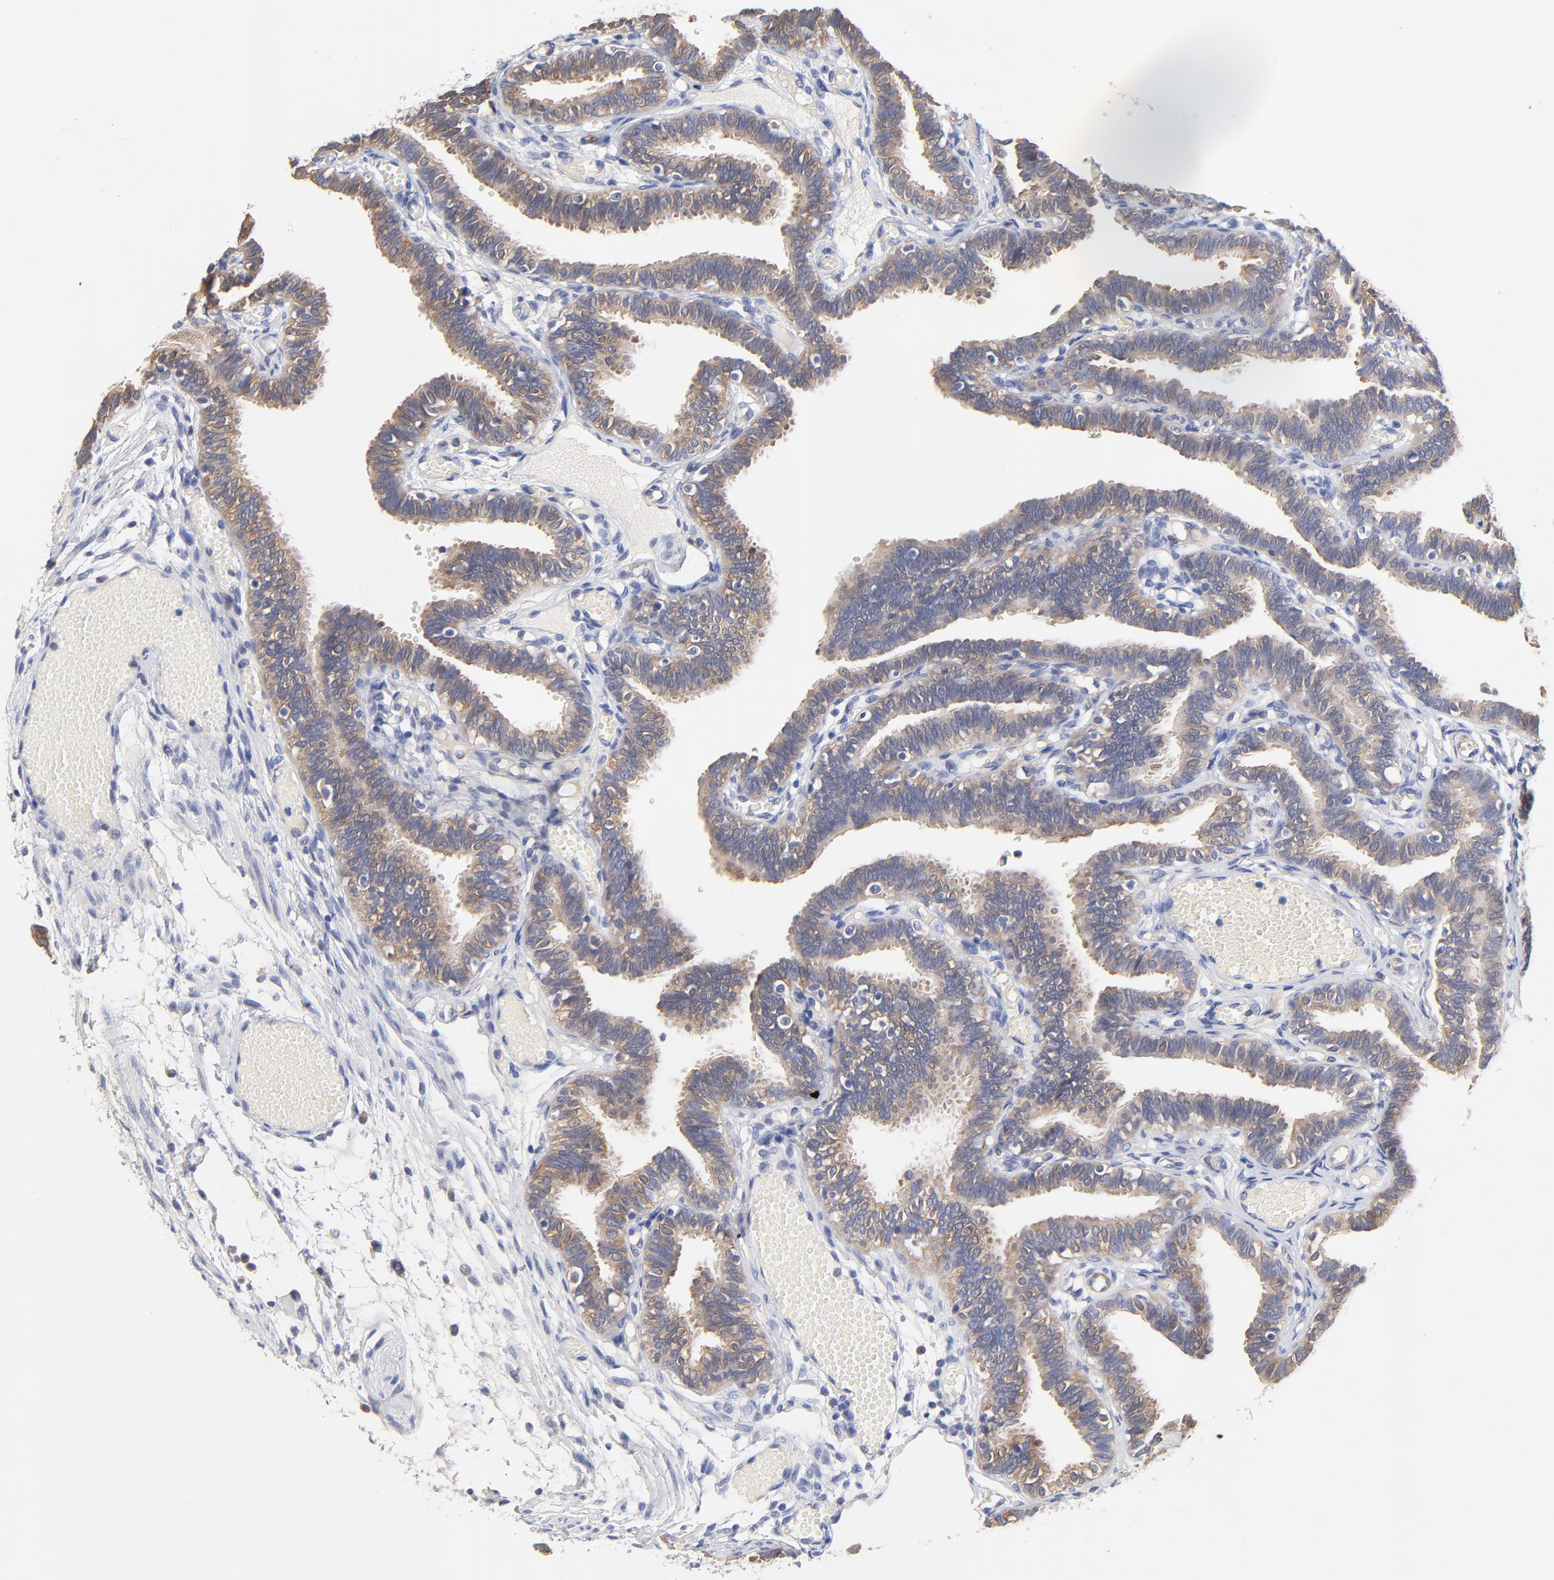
{"staining": {"intensity": "moderate", "quantity": ">75%", "location": "cytoplasmic/membranous"}, "tissue": "fallopian tube", "cell_type": "Glandular cells", "image_type": "normal", "snomed": [{"axis": "morphology", "description": "Normal tissue, NOS"}, {"axis": "topography", "description": "Fallopian tube"}], "caption": "Immunohistochemistry (IHC) histopathology image of normal fallopian tube: human fallopian tube stained using IHC reveals medium levels of moderate protein expression localized specifically in the cytoplasmic/membranous of glandular cells, appearing as a cytoplasmic/membranous brown color.", "gene": "FBXL2", "patient": {"sex": "female", "age": 29}}